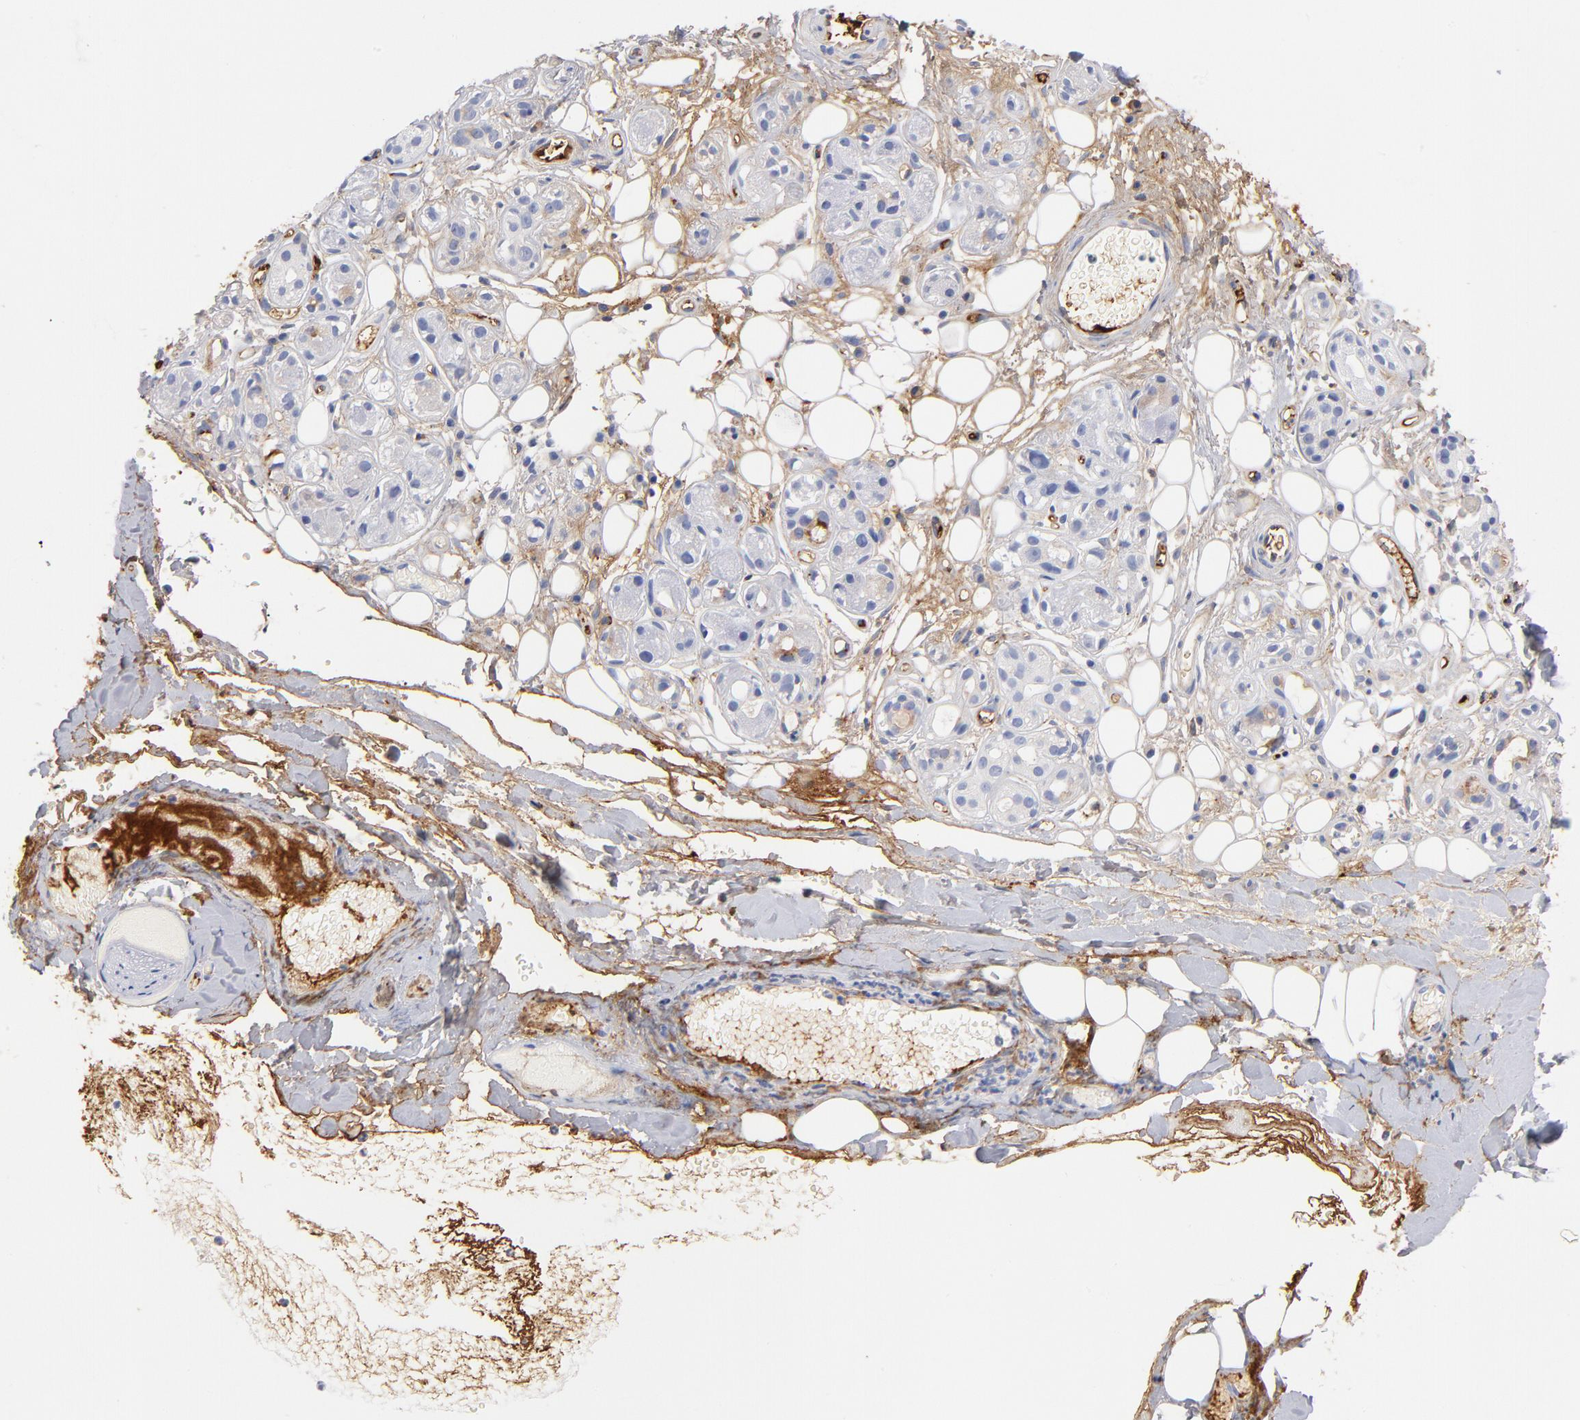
{"staining": {"intensity": "negative", "quantity": "none", "location": "none"}, "tissue": "salivary gland", "cell_type": "Glandular cells", "image_type": "normal", "snomed": [{"axis": "morphology", "description": "Normal tissue, NOS"}, {"axis": "topography", "description": "Salivary gland"}], "caption": "IHC micrograph of benign salivary gland stained for a protein (brown), which demonstrates no positivity in glandular cells.", "gene": "C3", "patient": {"sex": "male", "age": 54}}